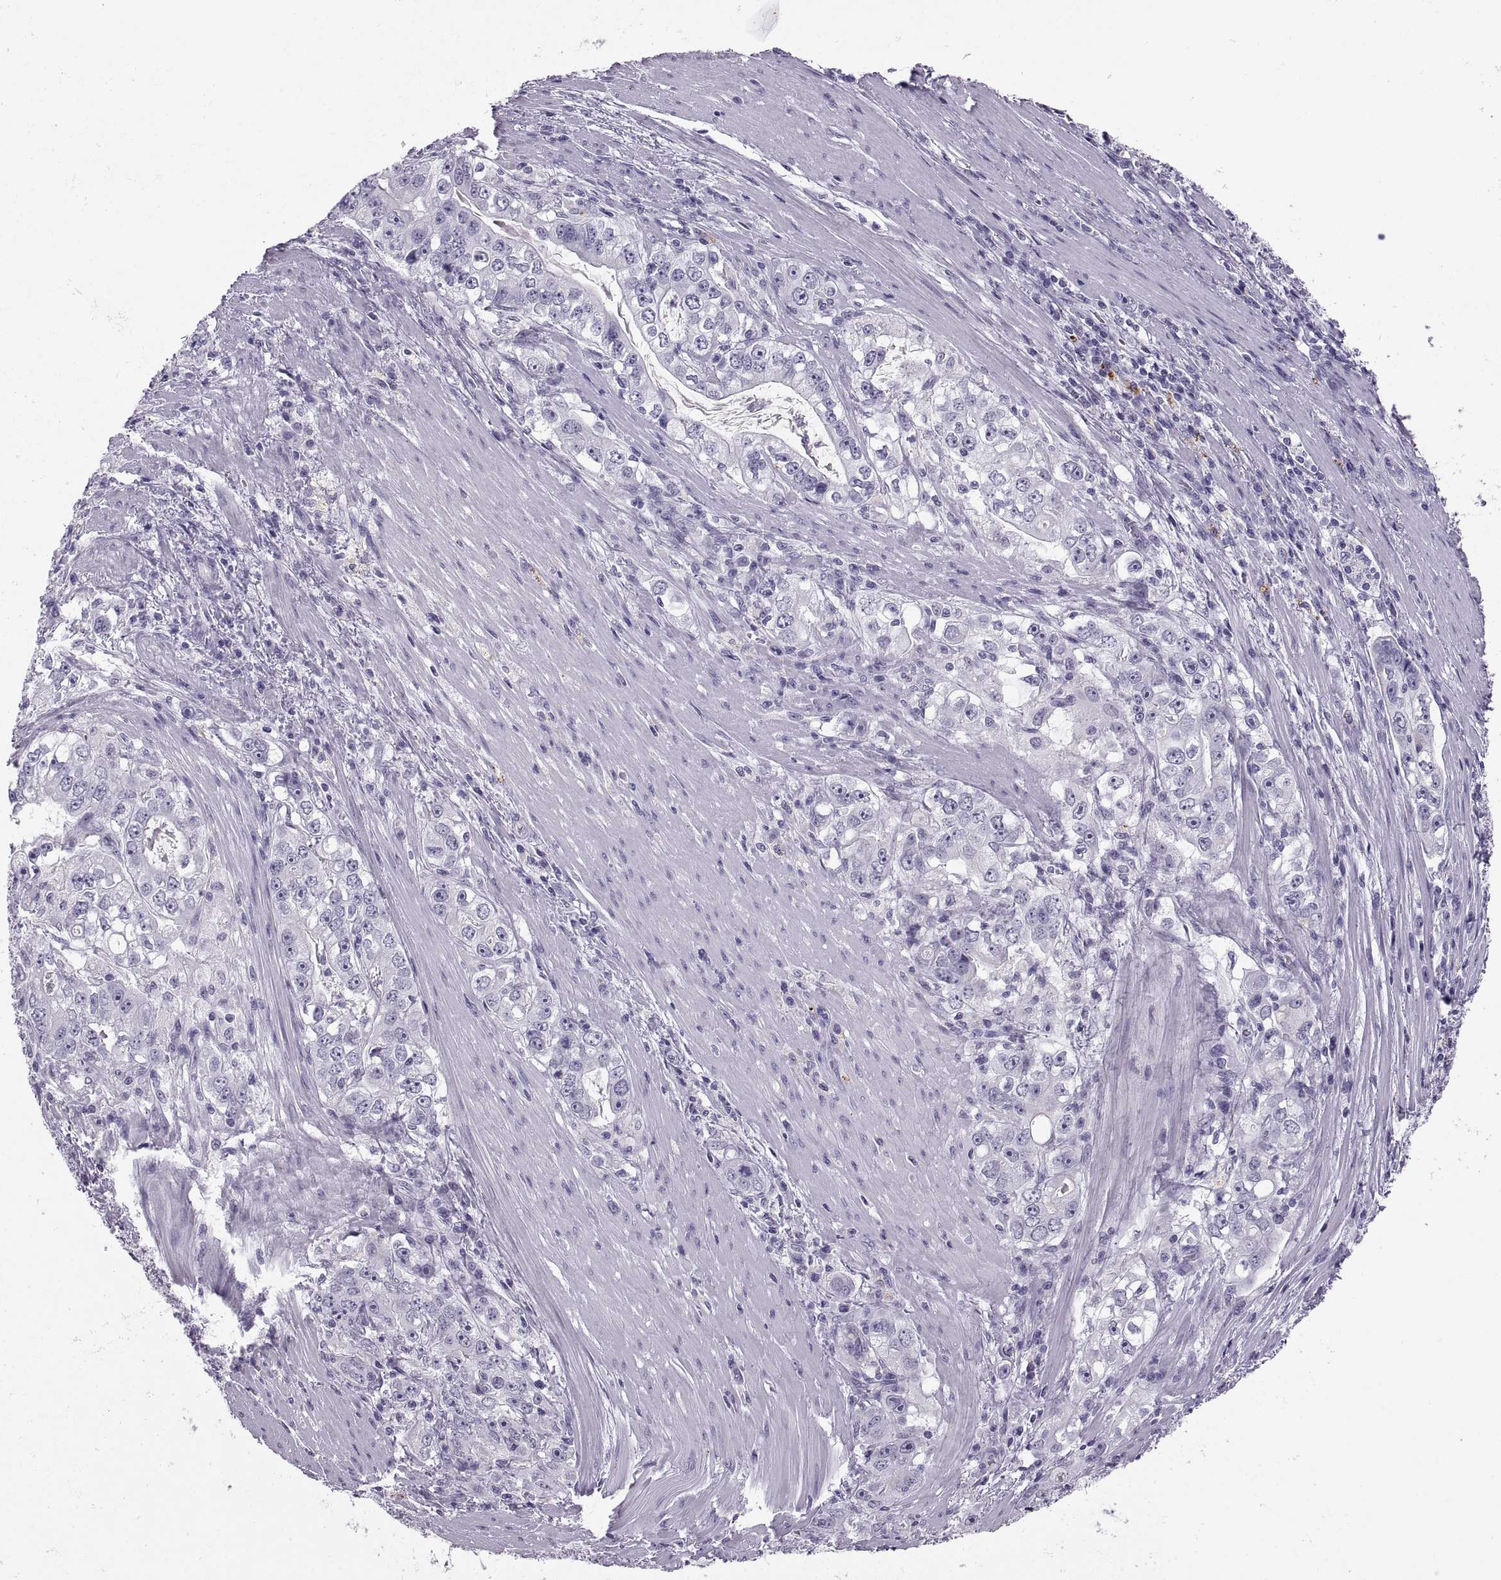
{"staining": {"intensity": "negative", "quantity": "none", "location": "none"}, "tissue": "stomach cancer", "cell_type": "Tumor cells", "image_type": "cancer", "snomed": [{"axis": "morphology", "description": "Adenocarcinoma, NOS"}, {"axis": "topography", "description": "Stomach, lower"}], "caption": "IHC photomicrograph of neoplastic tissue: stomach cancer stained with DAB (3,3'-diaminobenzidine) exhibits no significant protein expression in tumor cells.", "gene": "QRICH2", "patient": {"sex": "female", "age": 72}}